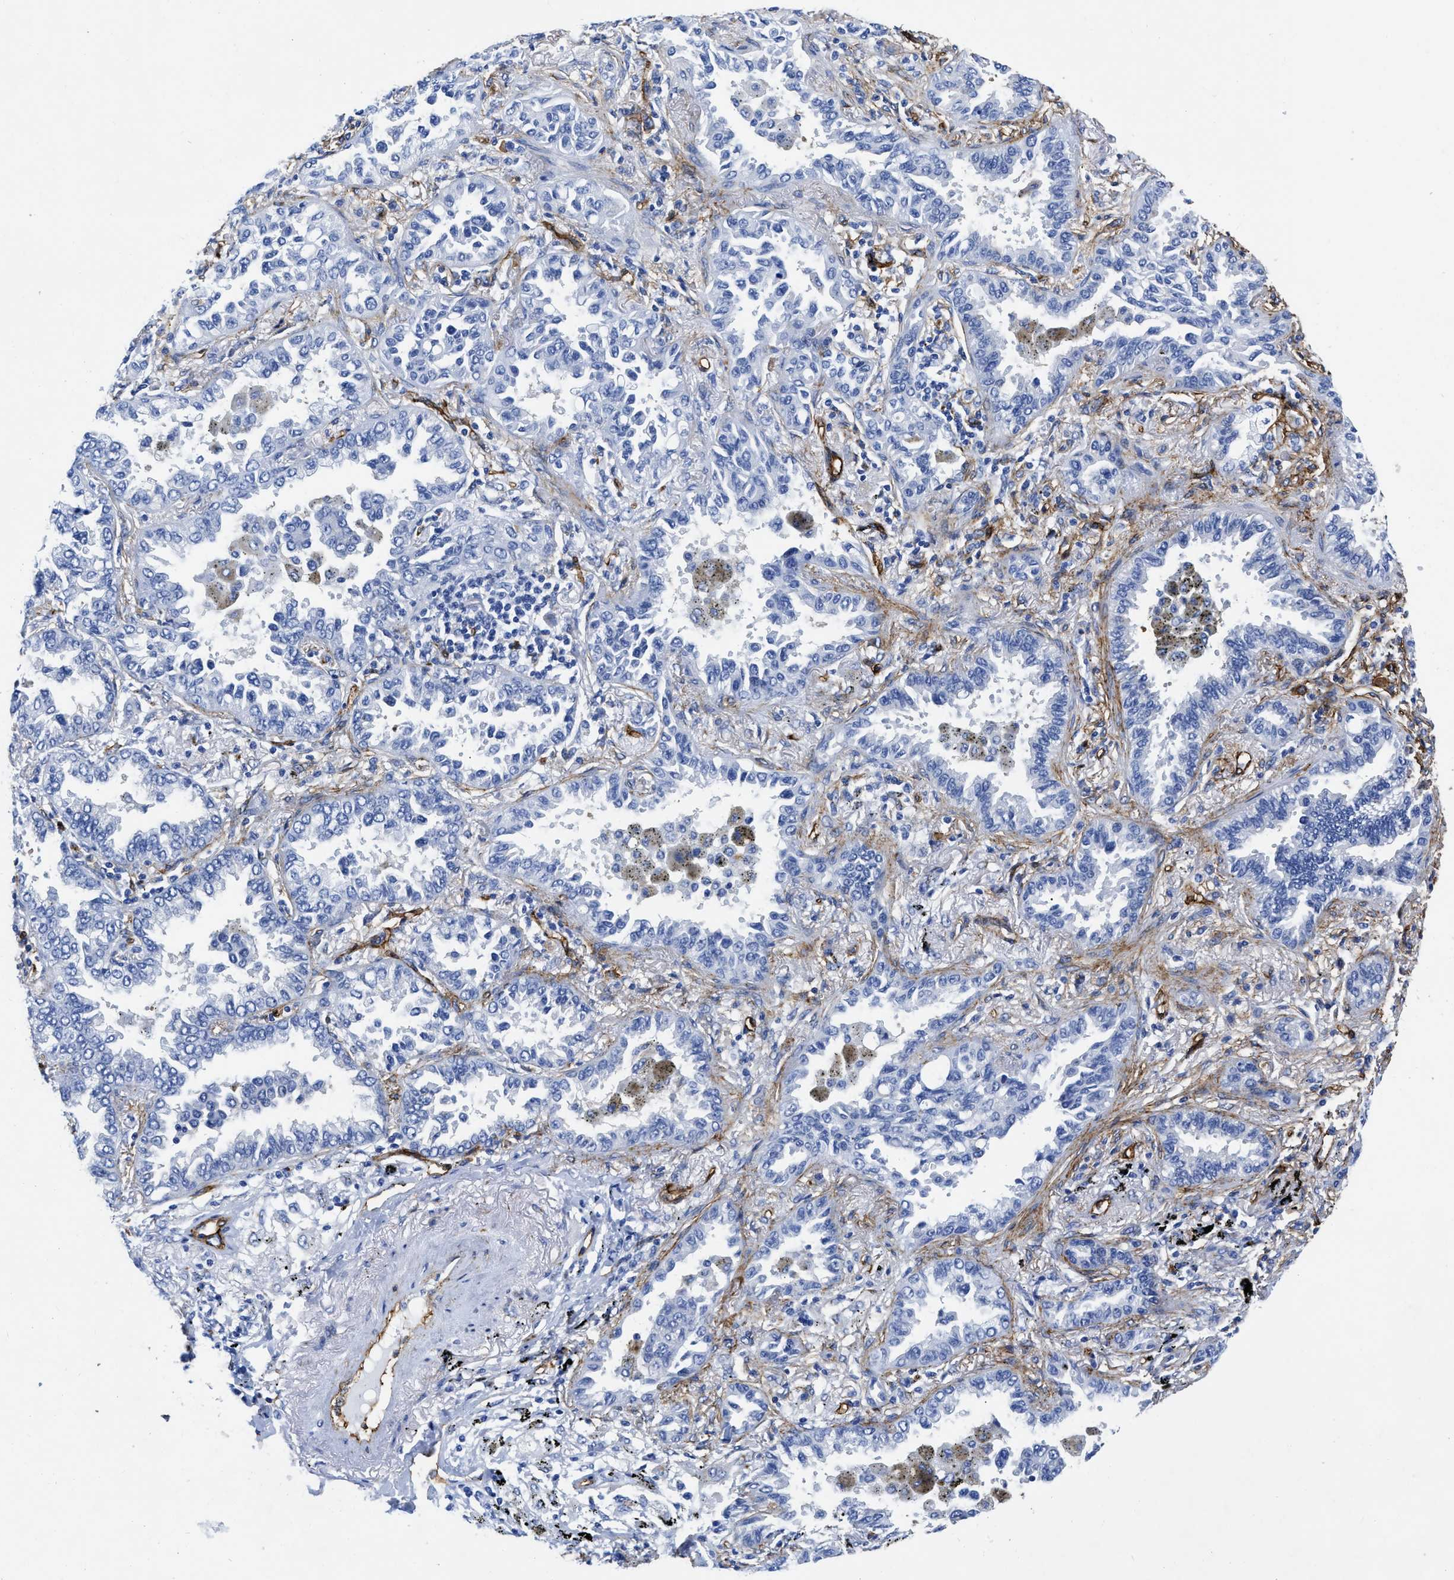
{"staining": {"intensity": "negative", "quantity": "none", "location": "none"}, "tissue": "lung cancer", "cell_type": "Tumor cells", "image_type": "cancer", "snomed": [{"axis": "morphology", "description": "Normal tissue, NOS"}, {"axis": "morphology", "description": "Adenocarcinoma, NOS"}, {"axis": "topography", "description": "Lung"}], "caption": "This is an immunohistochemistry photomicrograph of lung cancer (adenocarcinoma). There is no staining in tumor cells.", "gene": "TVP23B", "patient": {"sex": "male", "age": 59}}